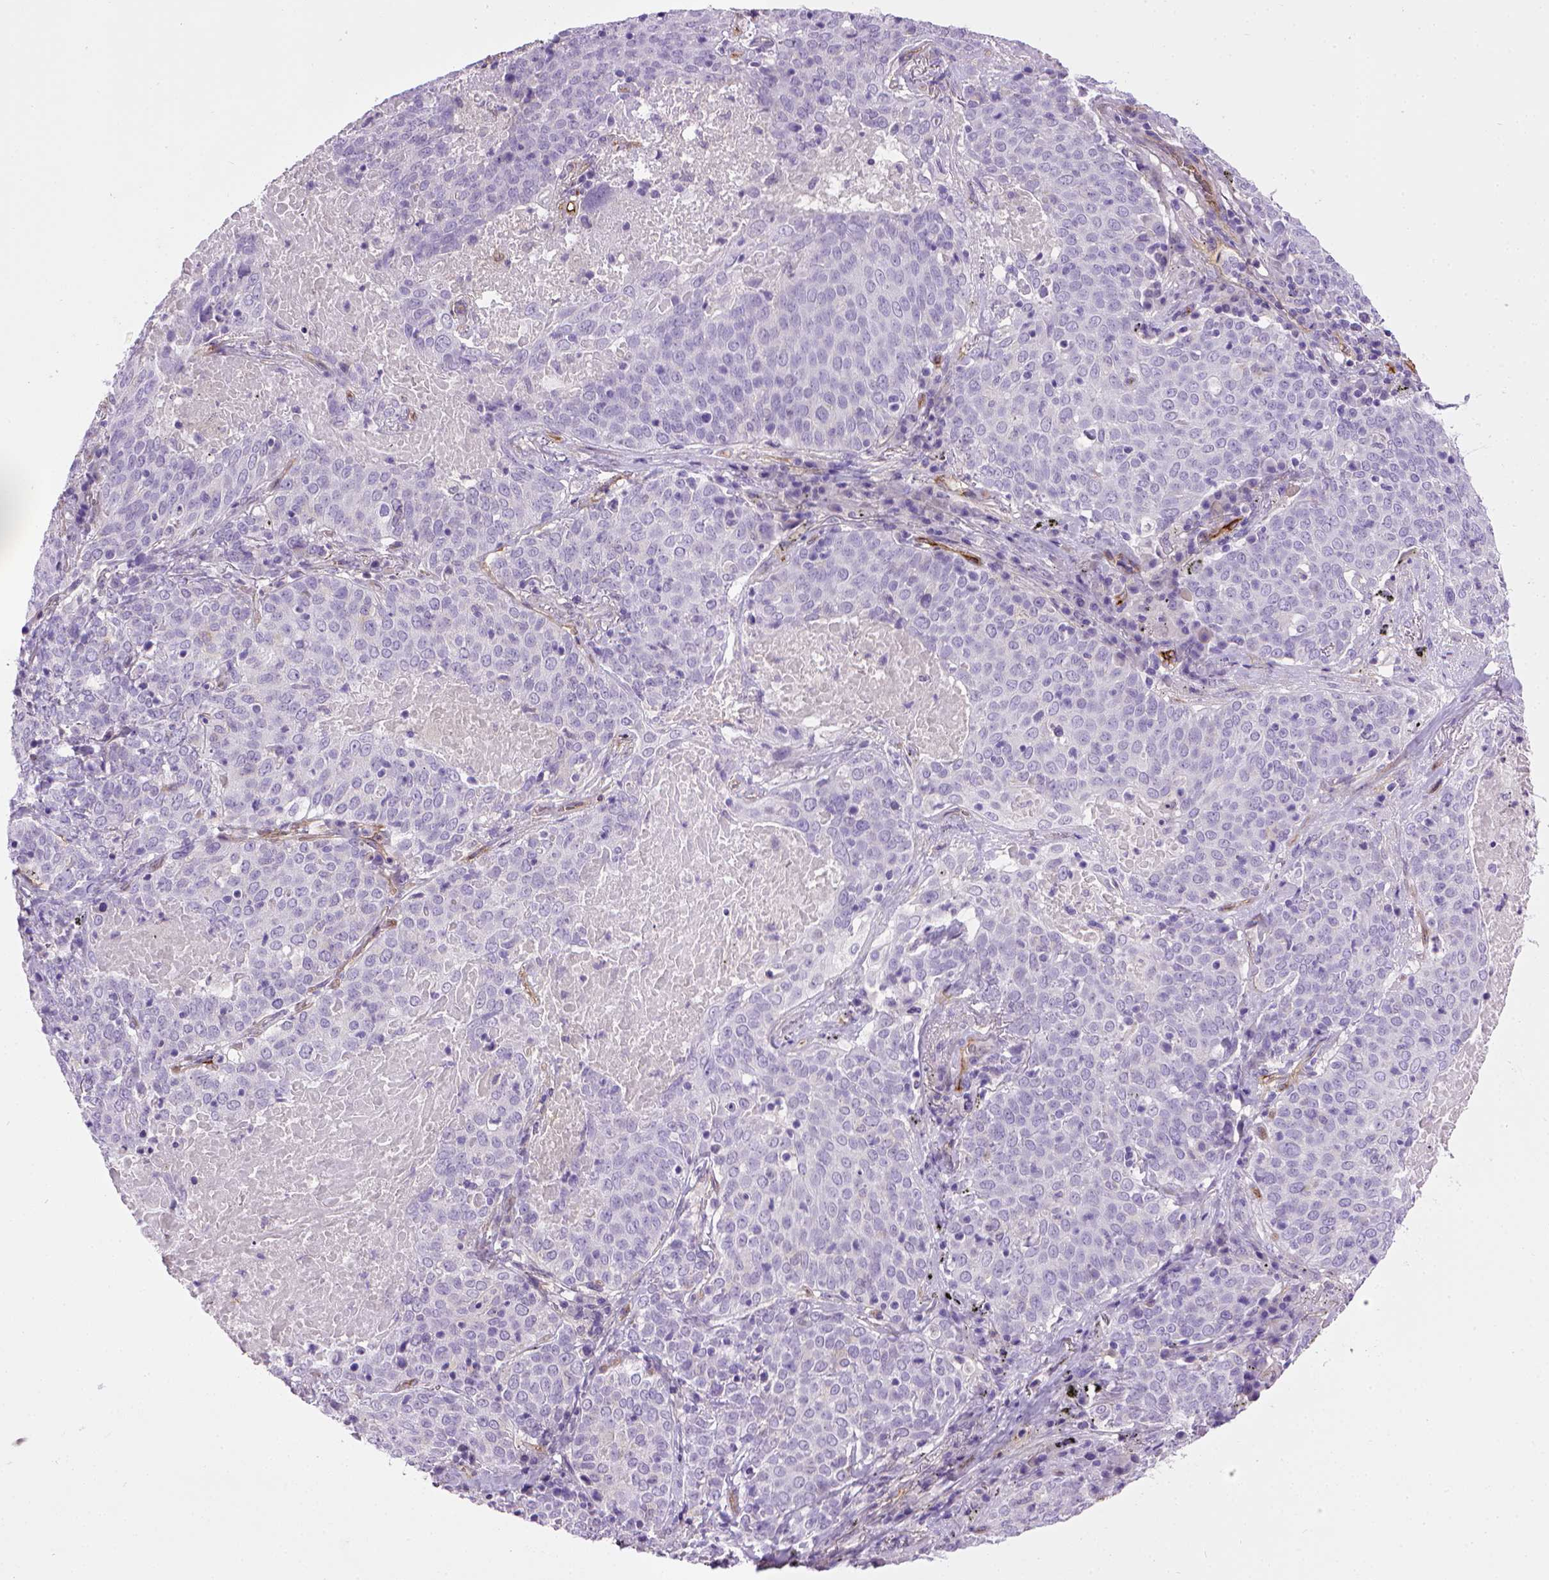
{"staining": {"intensity": "negative", "quantity": "none", "location": "none"}, "tissue": "lung cancer", "cell_type": "Tumor cells", "image_type": "cancer", "snomed": [{"axis": "morphology", "description": "Squamous cell carcinoma, NOS"}, {"axis": "topography", "description": "Lung"}], "caption": "IHC histopathology image of lung cancer stained for a protein (brown), which reveals no expression in tumor cells.", "gene": "ENG", "patient": {"sex": "male", "age": 82}}